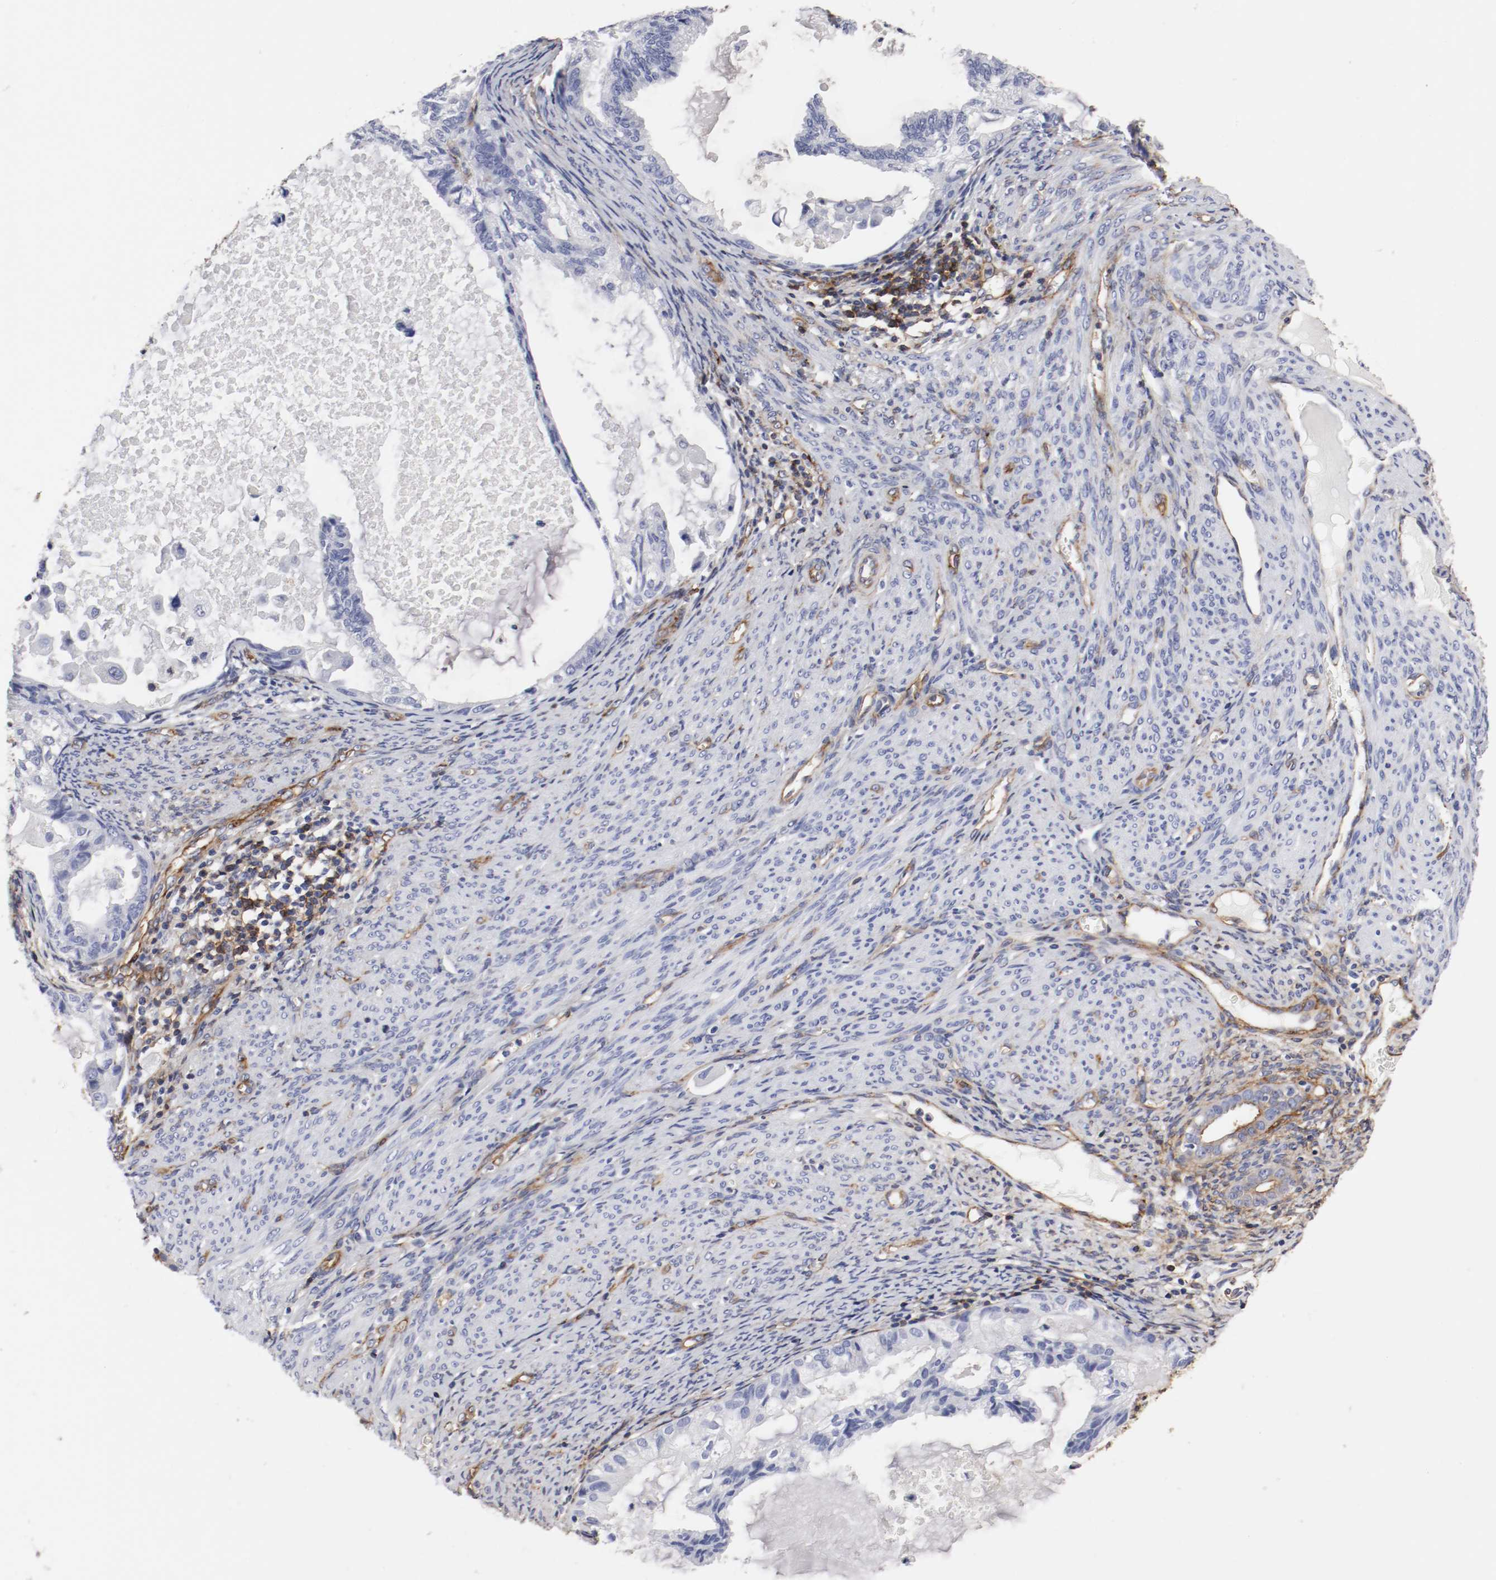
{"staining": {"intensity": "negative", "quantity": "none", "location": "none"}, "tissue": "cervical cancer", "cell_type": "Tumor cells", "image_type": "cancer", "snomed": [{"axis": "morphology", "description": "Normal tissue, NOS"}, {"axis": "morphology", "description": "Adenocarcinoma, NOS"}, {"axis": "topography", "description": "Cervix"}, {"axis": "topography", "description": "Endometrium"}], "caption": "Tumor cells show no significant expression in adenocarcinoma (cervical).", "gene": "IFITM1", "patient": {"sex": "female", "age": 86}}